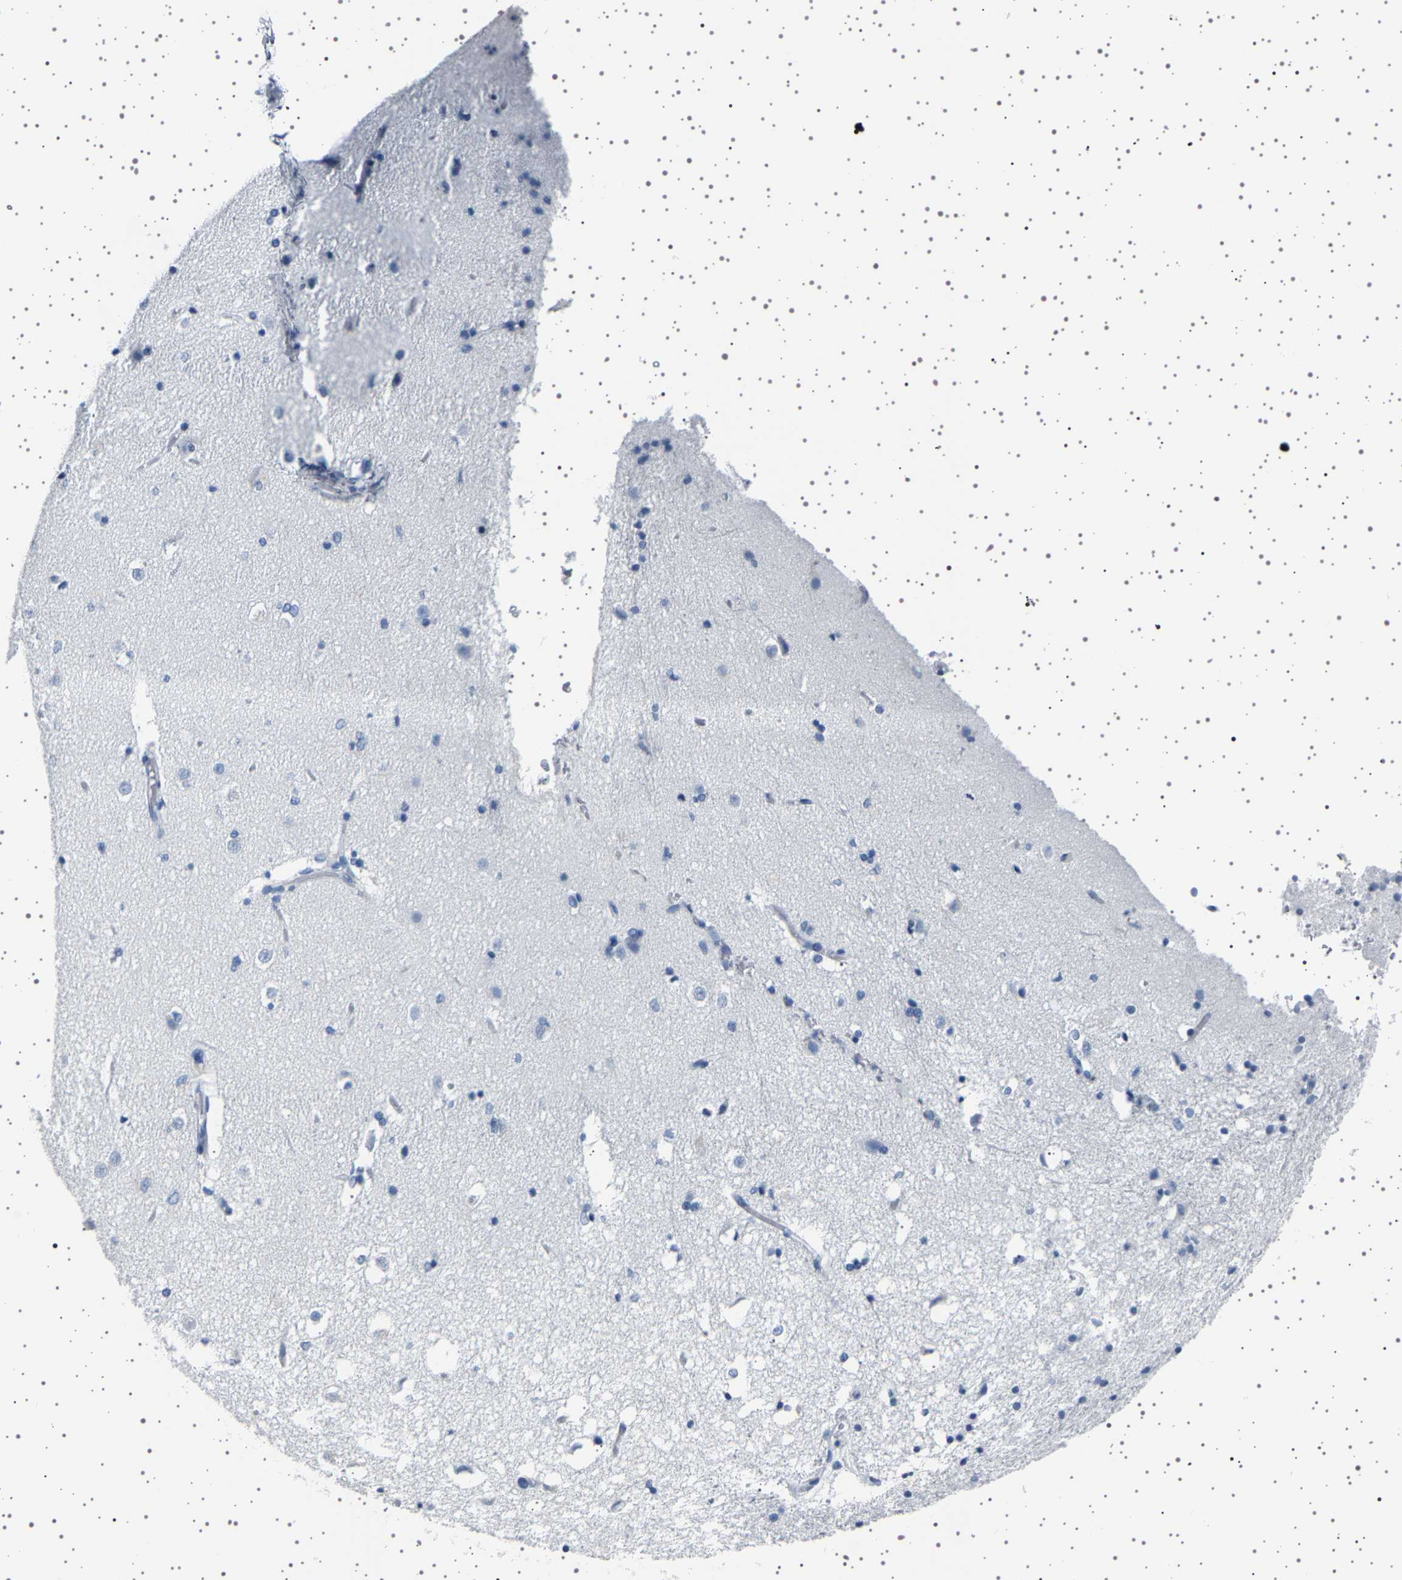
{"staining": {"intensity": "negative", "quantity": "none", "location": "none"}, "tissue": "caudate", "cell_type": "Glial cells", "image_type": "normal", "snomed": [{"axis": "morphology", "description": "Normal tissue, NOS"}, {"axis": "topography", "description": "Lateral ventricle wall"}], "caption": "A high-resolution histopathology image shows immunohistochemistry (IHC) staining of benign caudate, which shows no significant expression in glial cells.", "gene": "TFF3", "patient": {"sex": "female", "age": 19}}